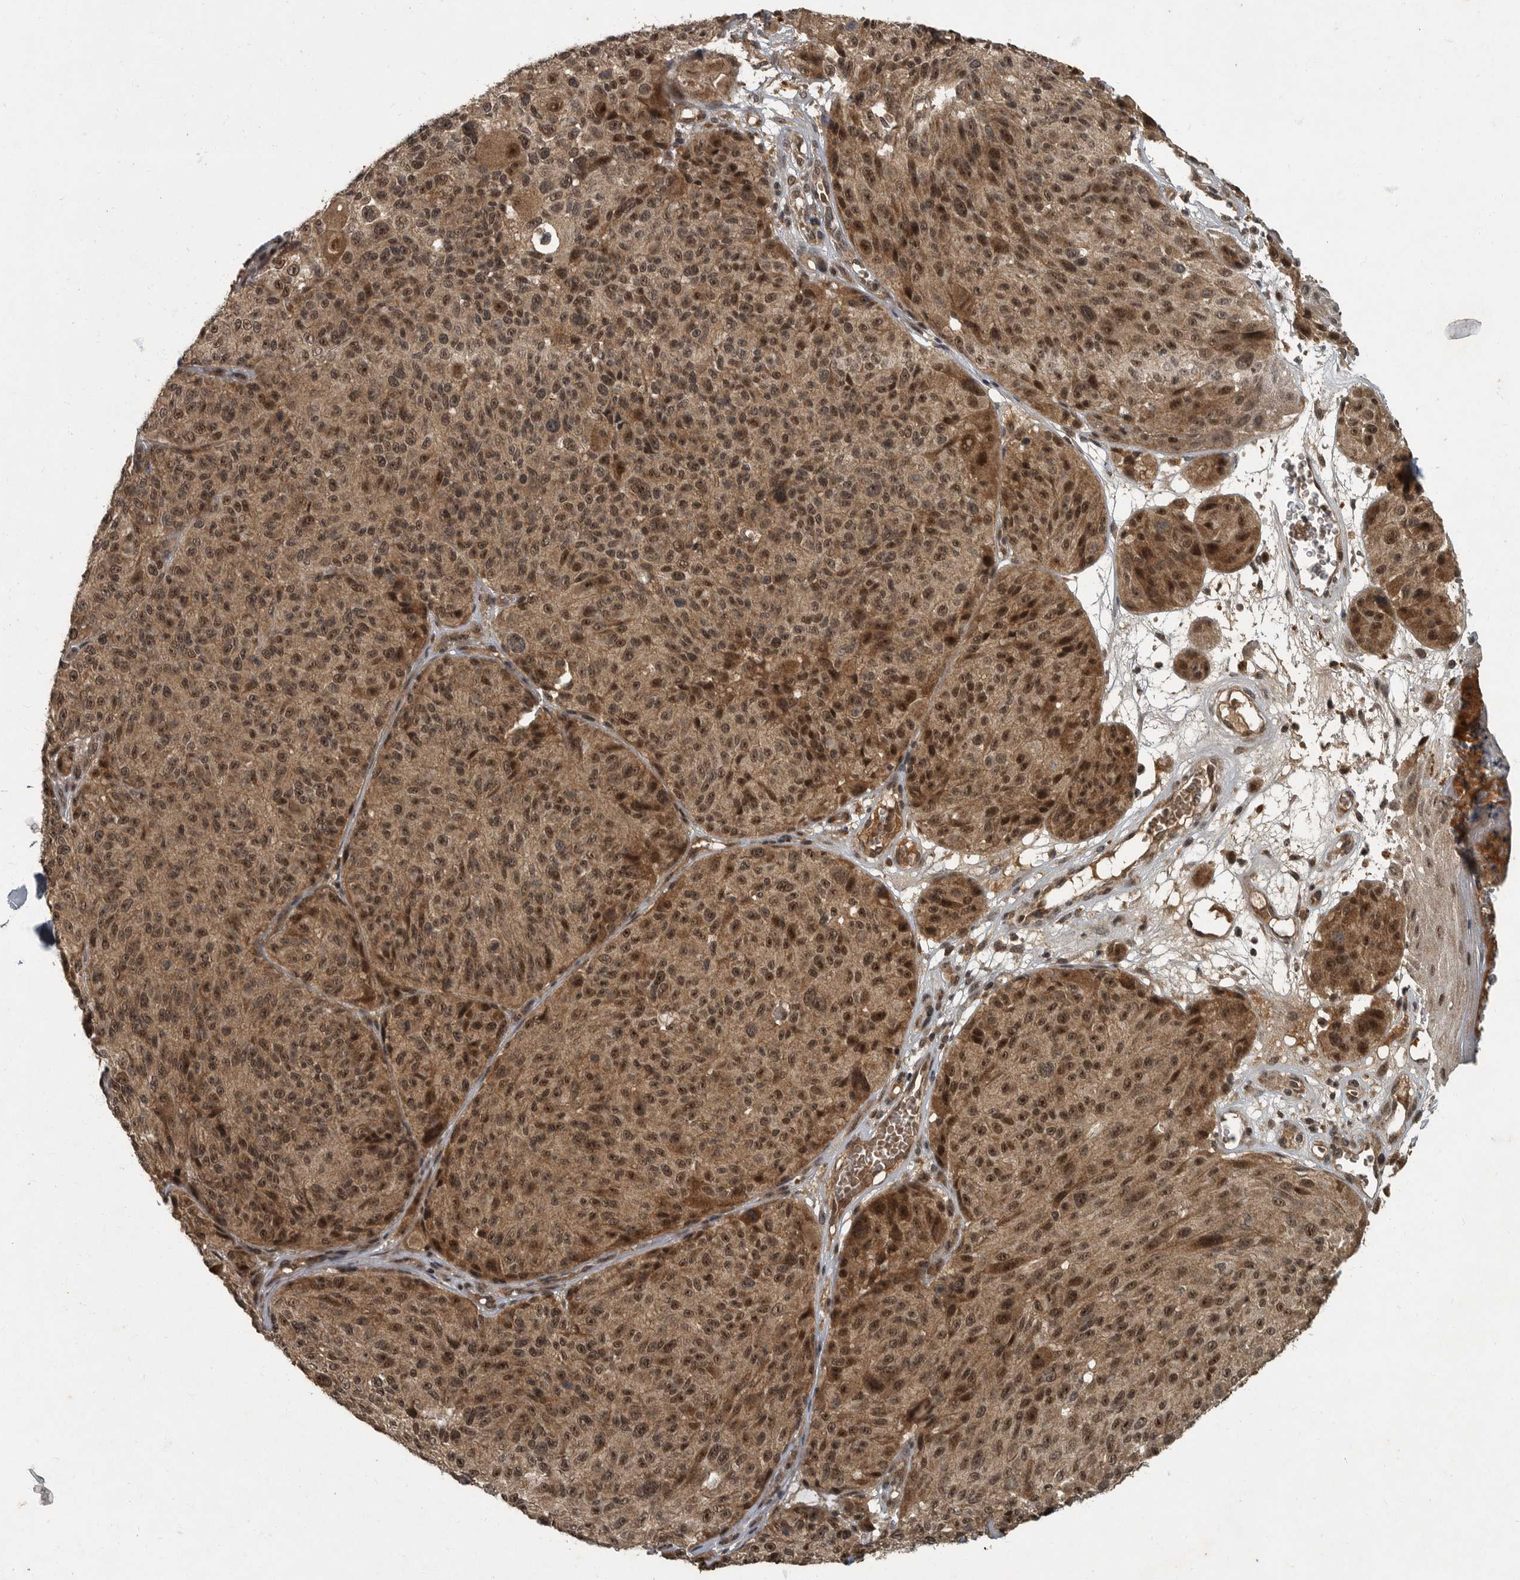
{"staining": {"intensity": "moderate", "quantity": ">75%", "location": "cytoplasmic/membranous,nuclear"}, "tissue": "melanoma", "cell_type": "Tumor cells", "image_type": "cancer", "snomed": [{"axis": "morphology", "description": "Malignant melanoma, NOS"}, {"axis": "topography", "description": "Skin"}], "caption": "Immunohistochemistry histopathology image of malignant melanoma stained for a protein (brown), which displays medium levels of moderate cytoplasmic/membranous and nuclear positivity in approximately >75% of tumor cells.", "gene": "FOXO1", "patient": {"sex": "male", "age": 83}}